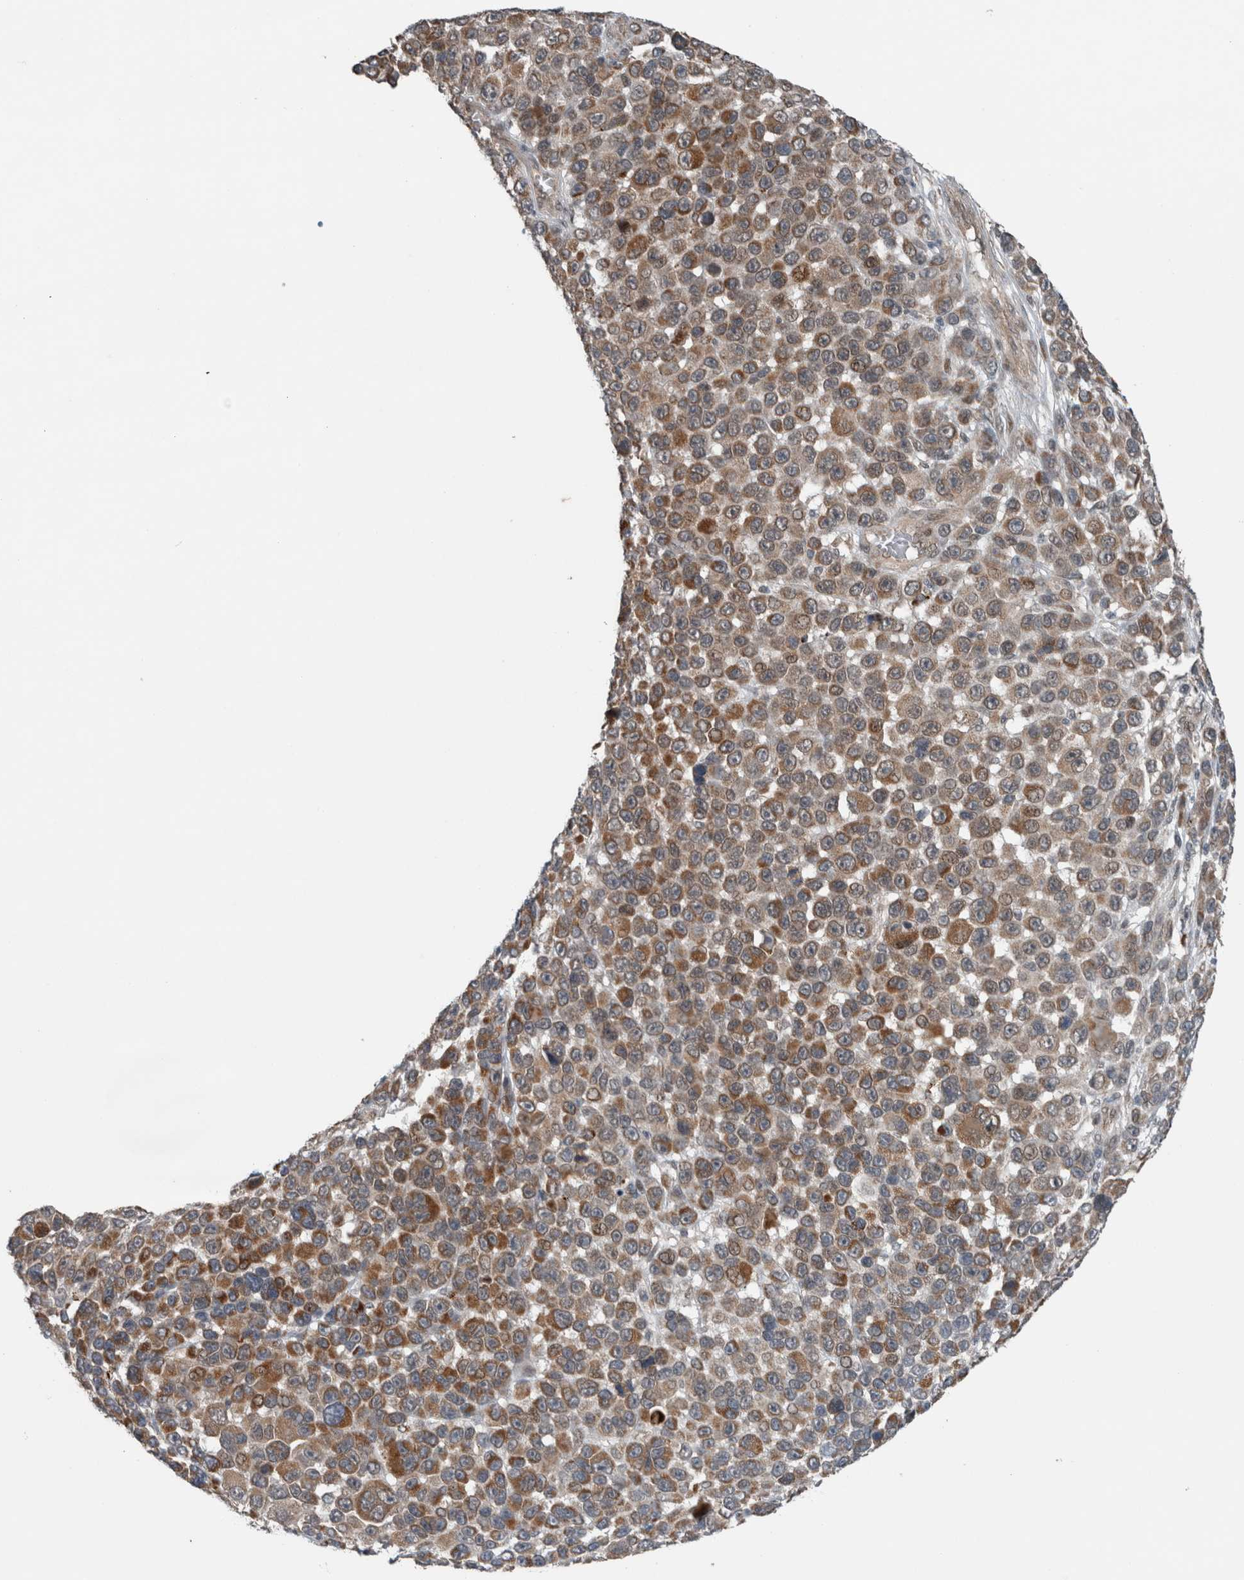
{"staining": {"intensity": "moderate", "quantity": ">75%", "location": "cytoplasmic/membranous"}, "tissue": "melanoma", "cell_type": "Tumor cells", "image_type": "cancer", "snomed": [{"axis": "morphology", "description": "Malignant melanoma, NOS"}, {"axis": "topography", "description": "Skin"}], "caption": "There is medium levels of moderate cytoplasmic/membranous expression in tumor cells of melanoma, as demonstrated by immunohistochemical staining (brown color).", "gene": "GBA2", "patient": {"sex": "male", "age": 53}}